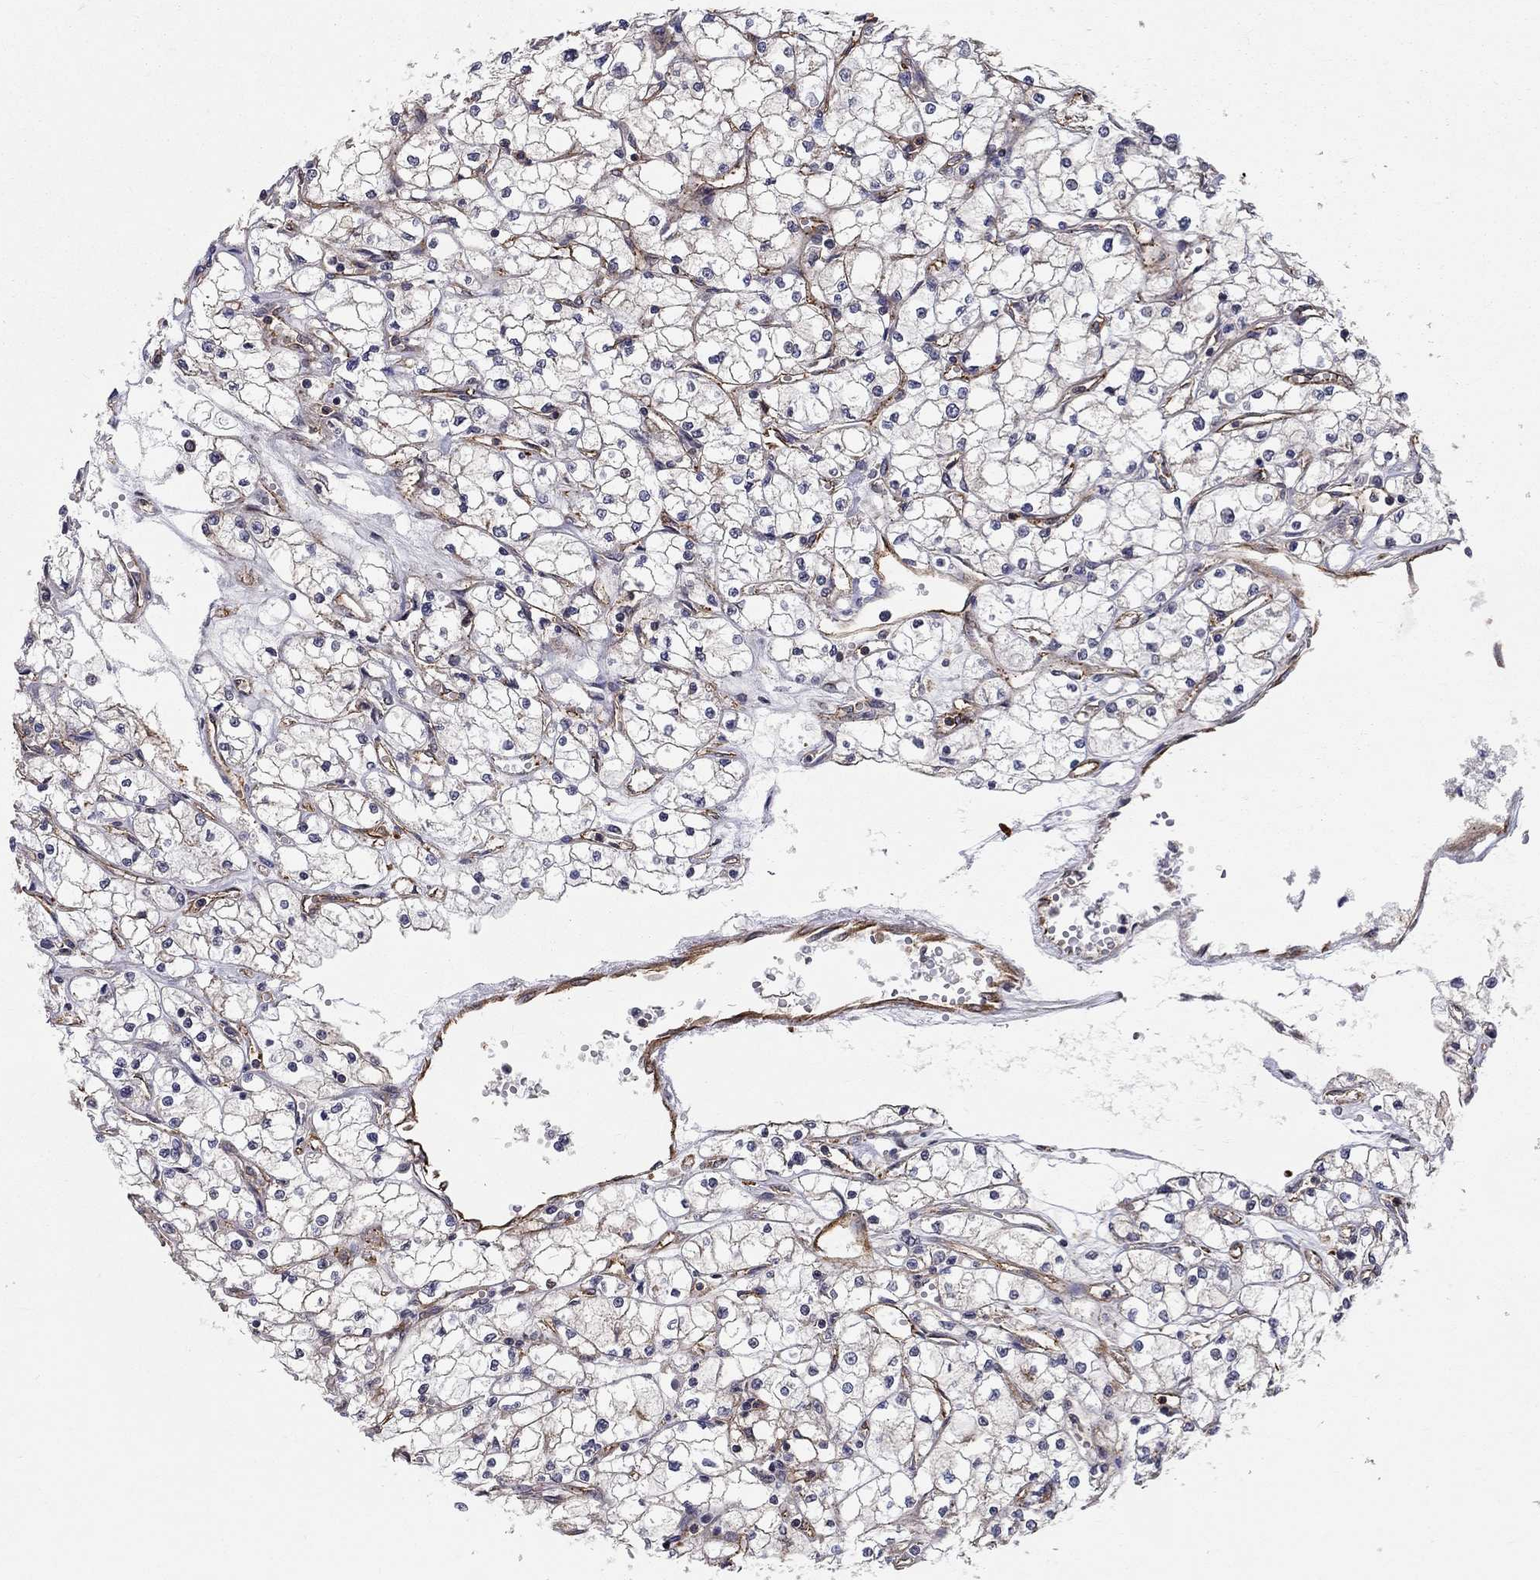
{"staining": {"intensity": "moderate", "quantity": "<25%", "location": "cytoplasmic/membranous"}, "tissue": "renal cancer", "cell_type": "Tumor cells", "image_type": "cancer", "snomed": [{"axis": "morphology", "description": "Adenocarcinoma, NOS"}, {"axis": "topography", "description": "Kidney"}], "caption": "Immunohistochemistry (DAB) staining of human renal adenocarcinoma demonstrates moderate cytoplasmic/membranous protein staining in about <25% of tumor cells. The staining was performed using DAB to visualize the protein expression in brown, while the nuclei were stained in blue with hematoxylin (Magnification: 20x).", "gene": "RASEF", "patient": {"sex": "male", "age": 67}}